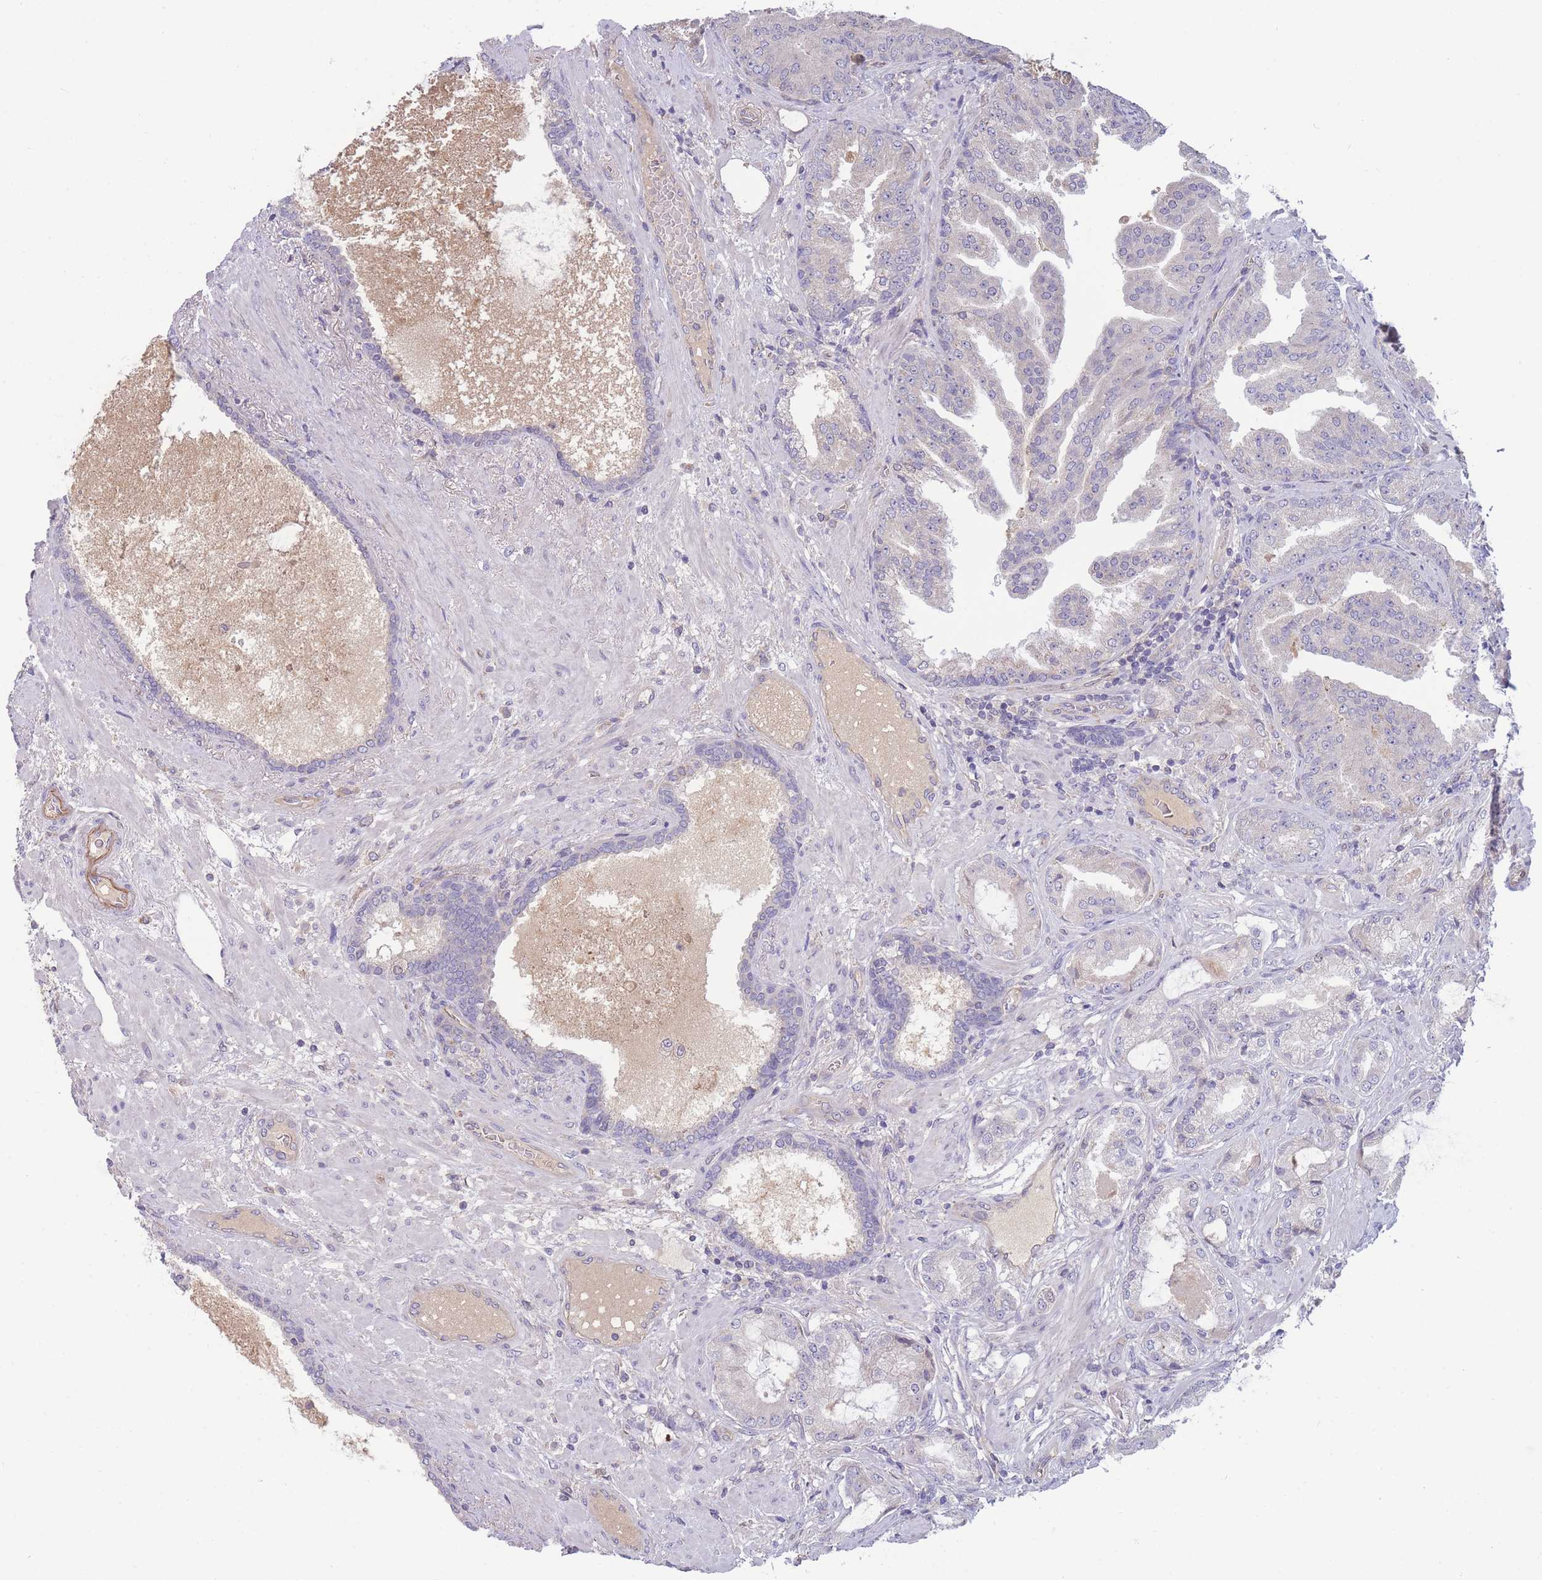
{"staining": {"intensity": "negative", "quantity": "none", "location": "none"}, "tissue": "prostate cancer", "cell_type": "Tumor cells", "image_type": "cancer", "snomed": [{"axis": "morphology", "description": "Adenocarcinoma, High grade"}, {"axis": "topography", "description": "Prostate"}], "caption": "The histopathology image displays no staining of tumor cells in prostate cancer.", "gene": "NDUFAF5", "patient": {"sex": "male", "age": 68}}